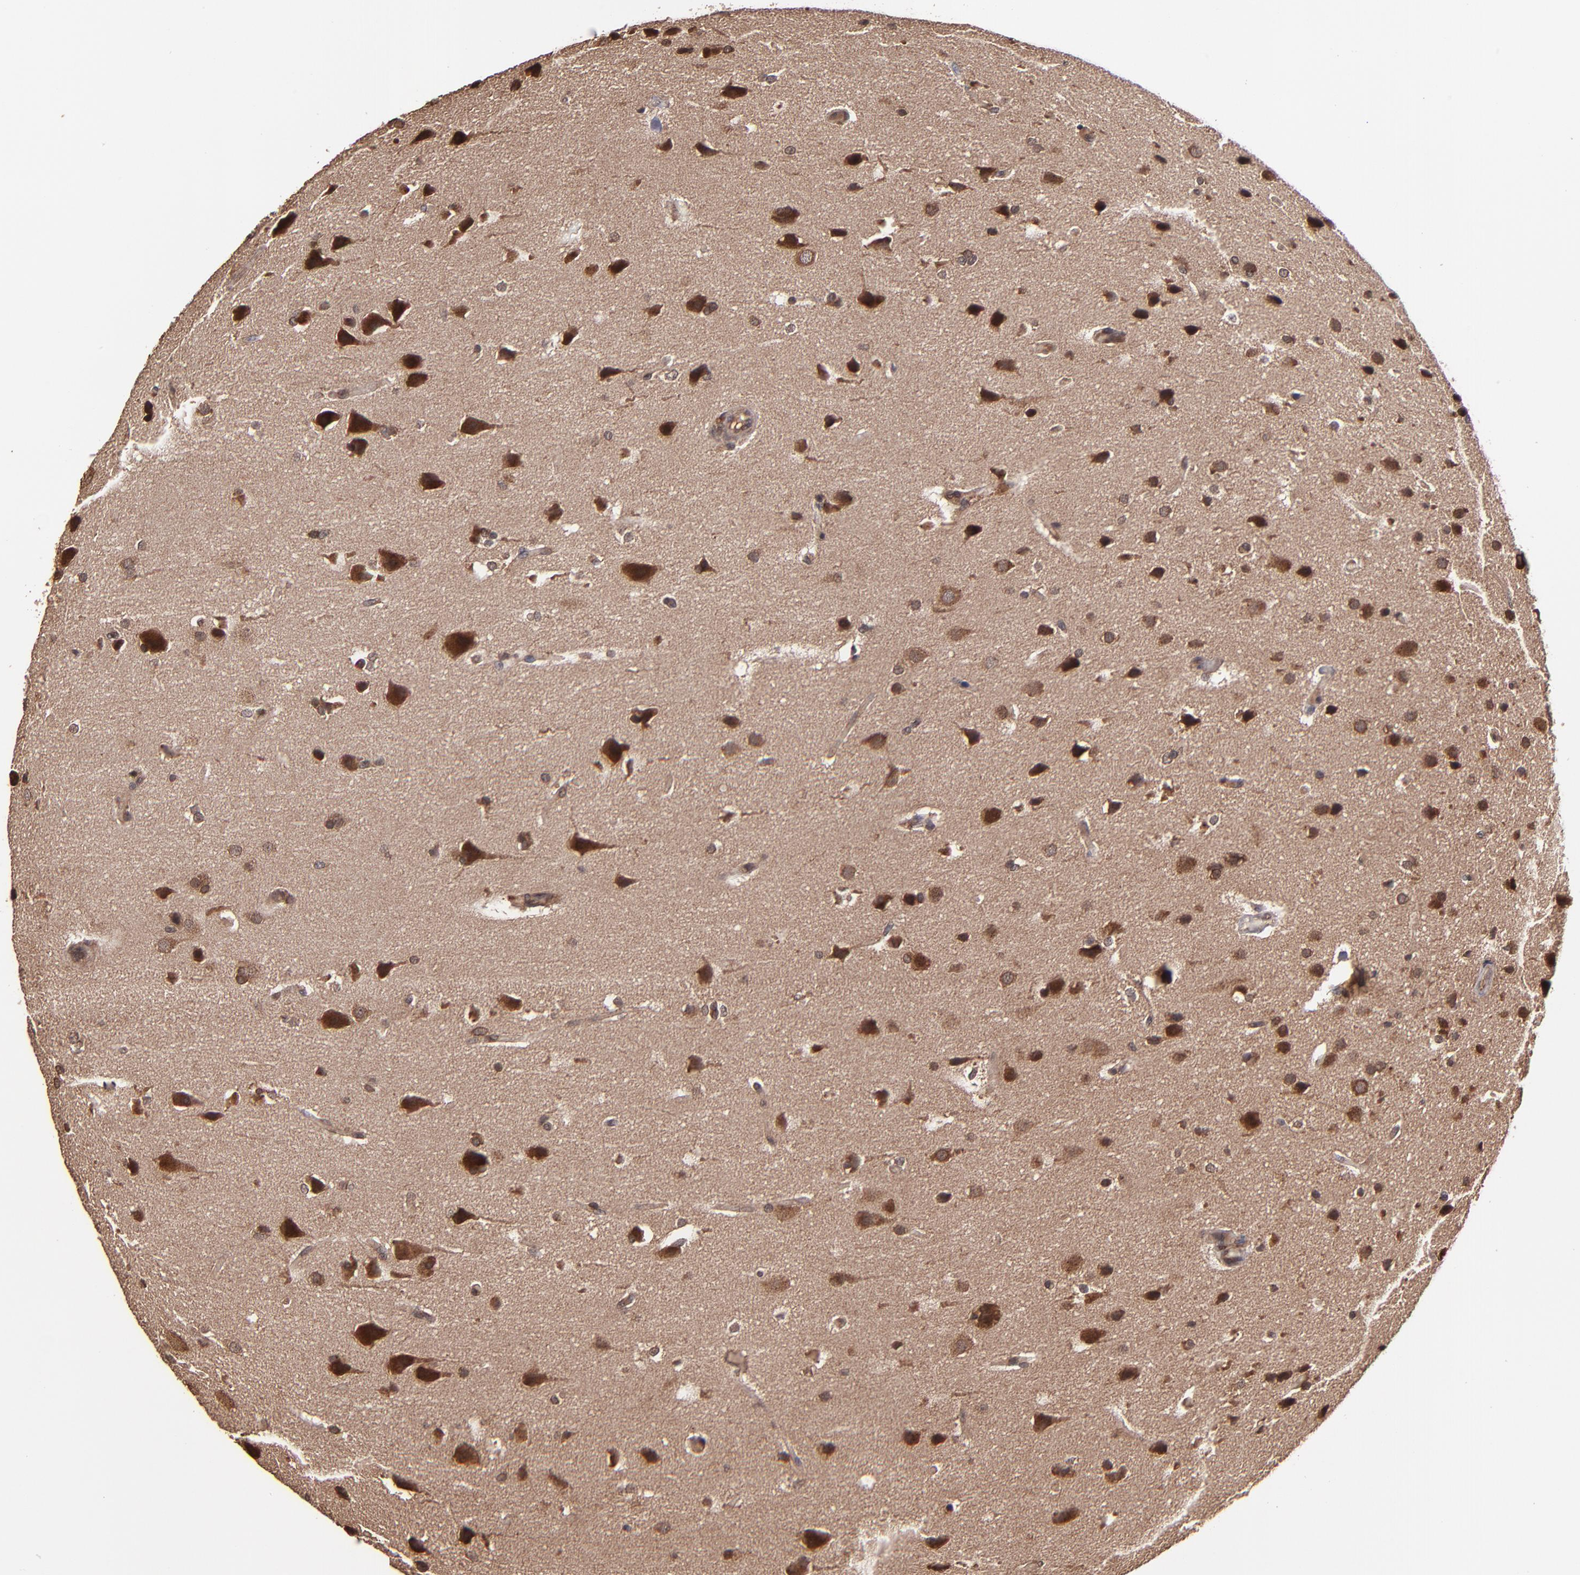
{"staining": {"intensity": "strong", "quantity": "25%-75%", "location": "cytoplasmic/membranous"}, "tissue": "glioma", "cell_type": "Tumor cells", "image_type": "cancer", "snomed": [{"axis": "morphology", "description": "Glioma, malignant, Low grade"}, {"axis": "topography", "description": "Cerebral cortex"}], "caption": "The histopathology image demonstrates staining of malignant glioma (low-grade), revealing strong cytoplasmic/membranous protein staining (brown color) within tumor cells.", "gene": "NFE2L2", "patient": {"sex": "female", "age": 47}}